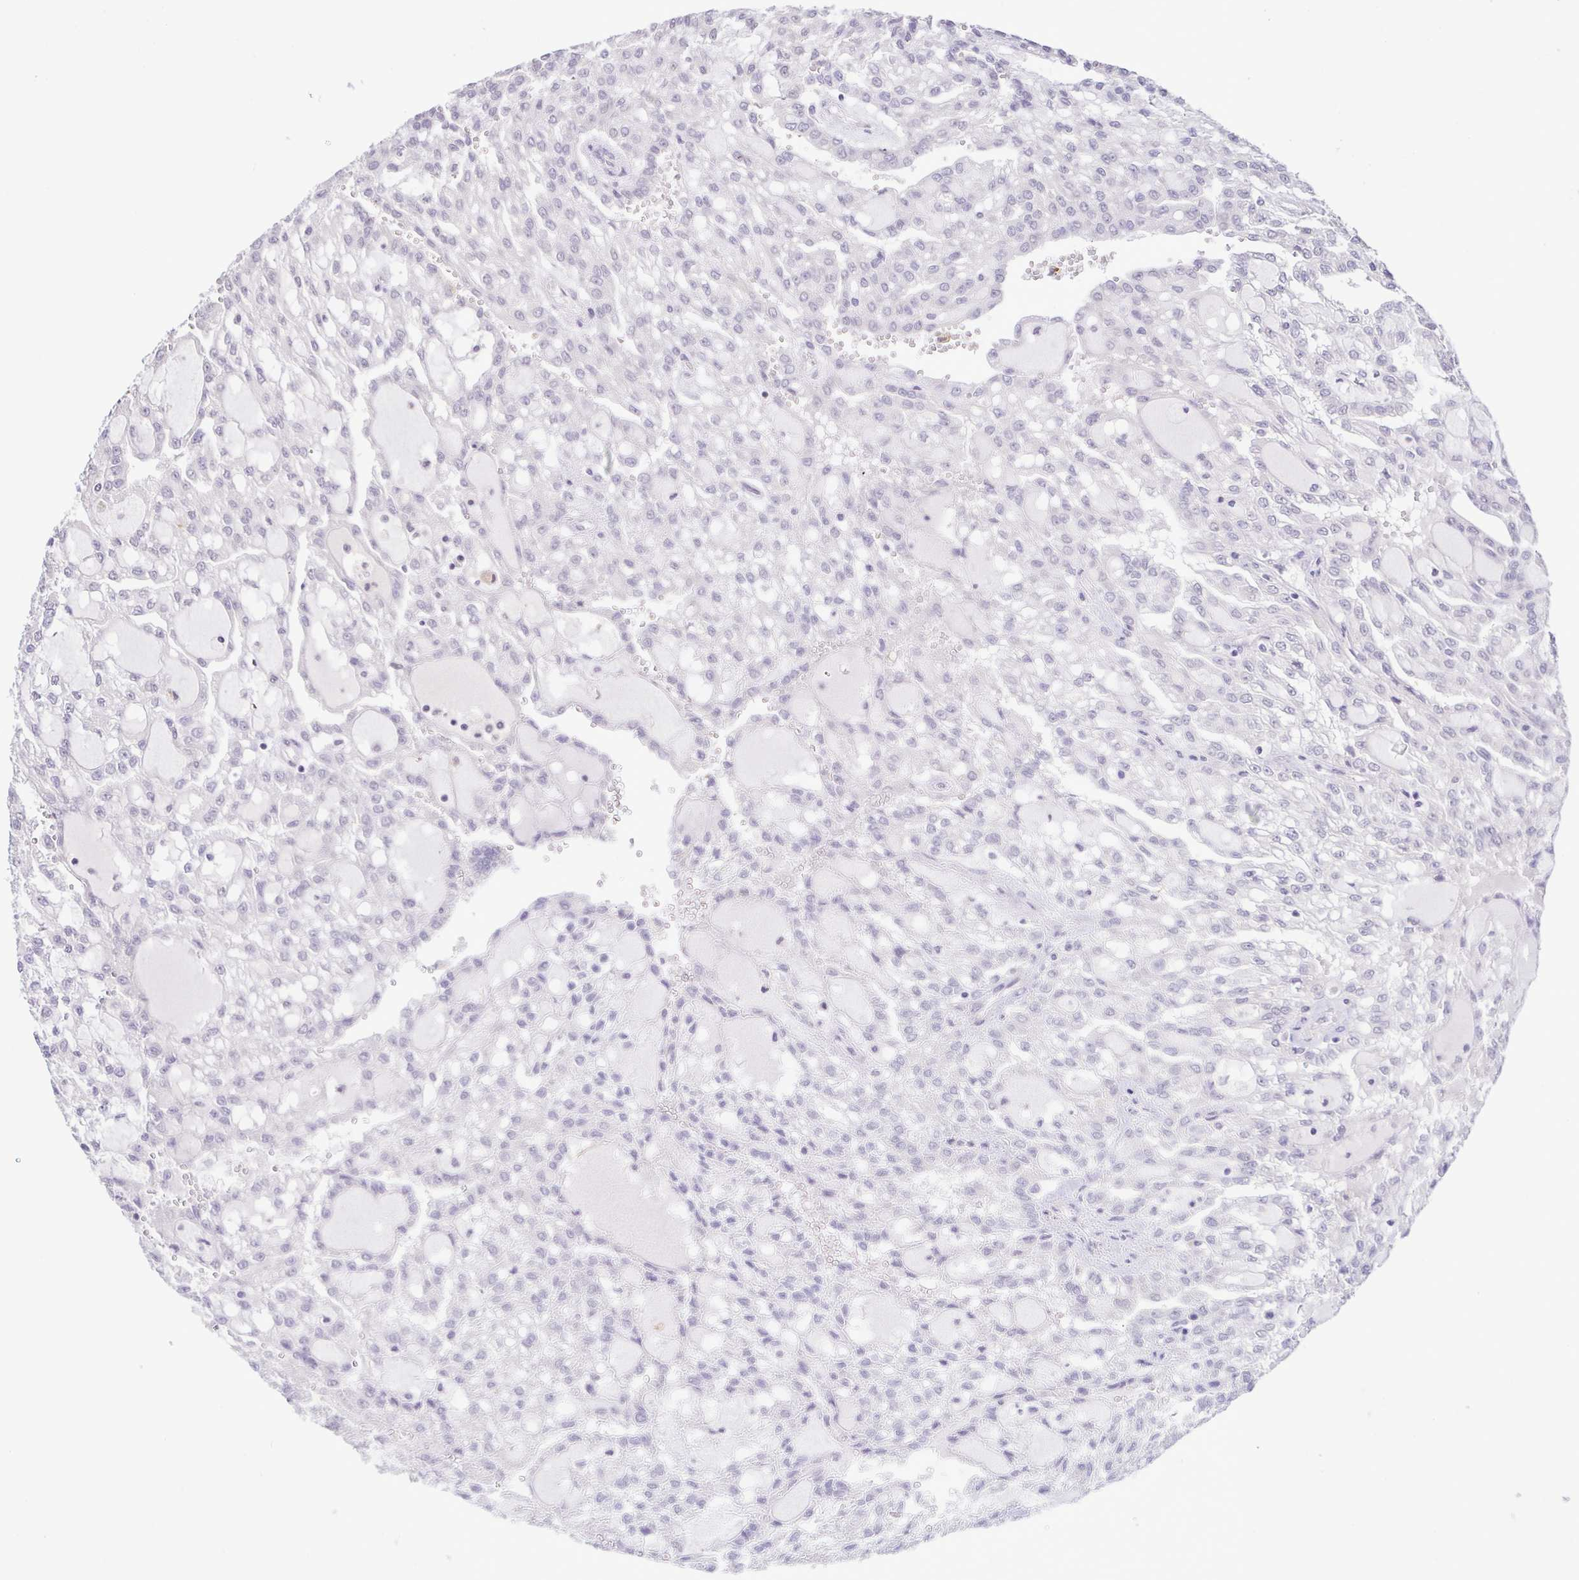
{"staining": {"intensity": "negative", "quantity": "none", "location": "none"}, "tissue": "renal cancer", "cell_type": "Tumor cells", "image_type": "cancer", "snomed": [{"axis": "morphology", "description": "Adenocarcinoma, NOS"}, {"axis": "topography", "description": "Kidney"}], "caption": "A high-resolution micrograph shows immunohistochemistry staining of adenocarcinoma (renal), which reveals no significant staining in tumor cells. (DAB (3,3'-diaminobenzidine) IHC with hematoxylin counter stain).", "gene": "IL1RN", "patient": {"sex": "male", "age": 63}}